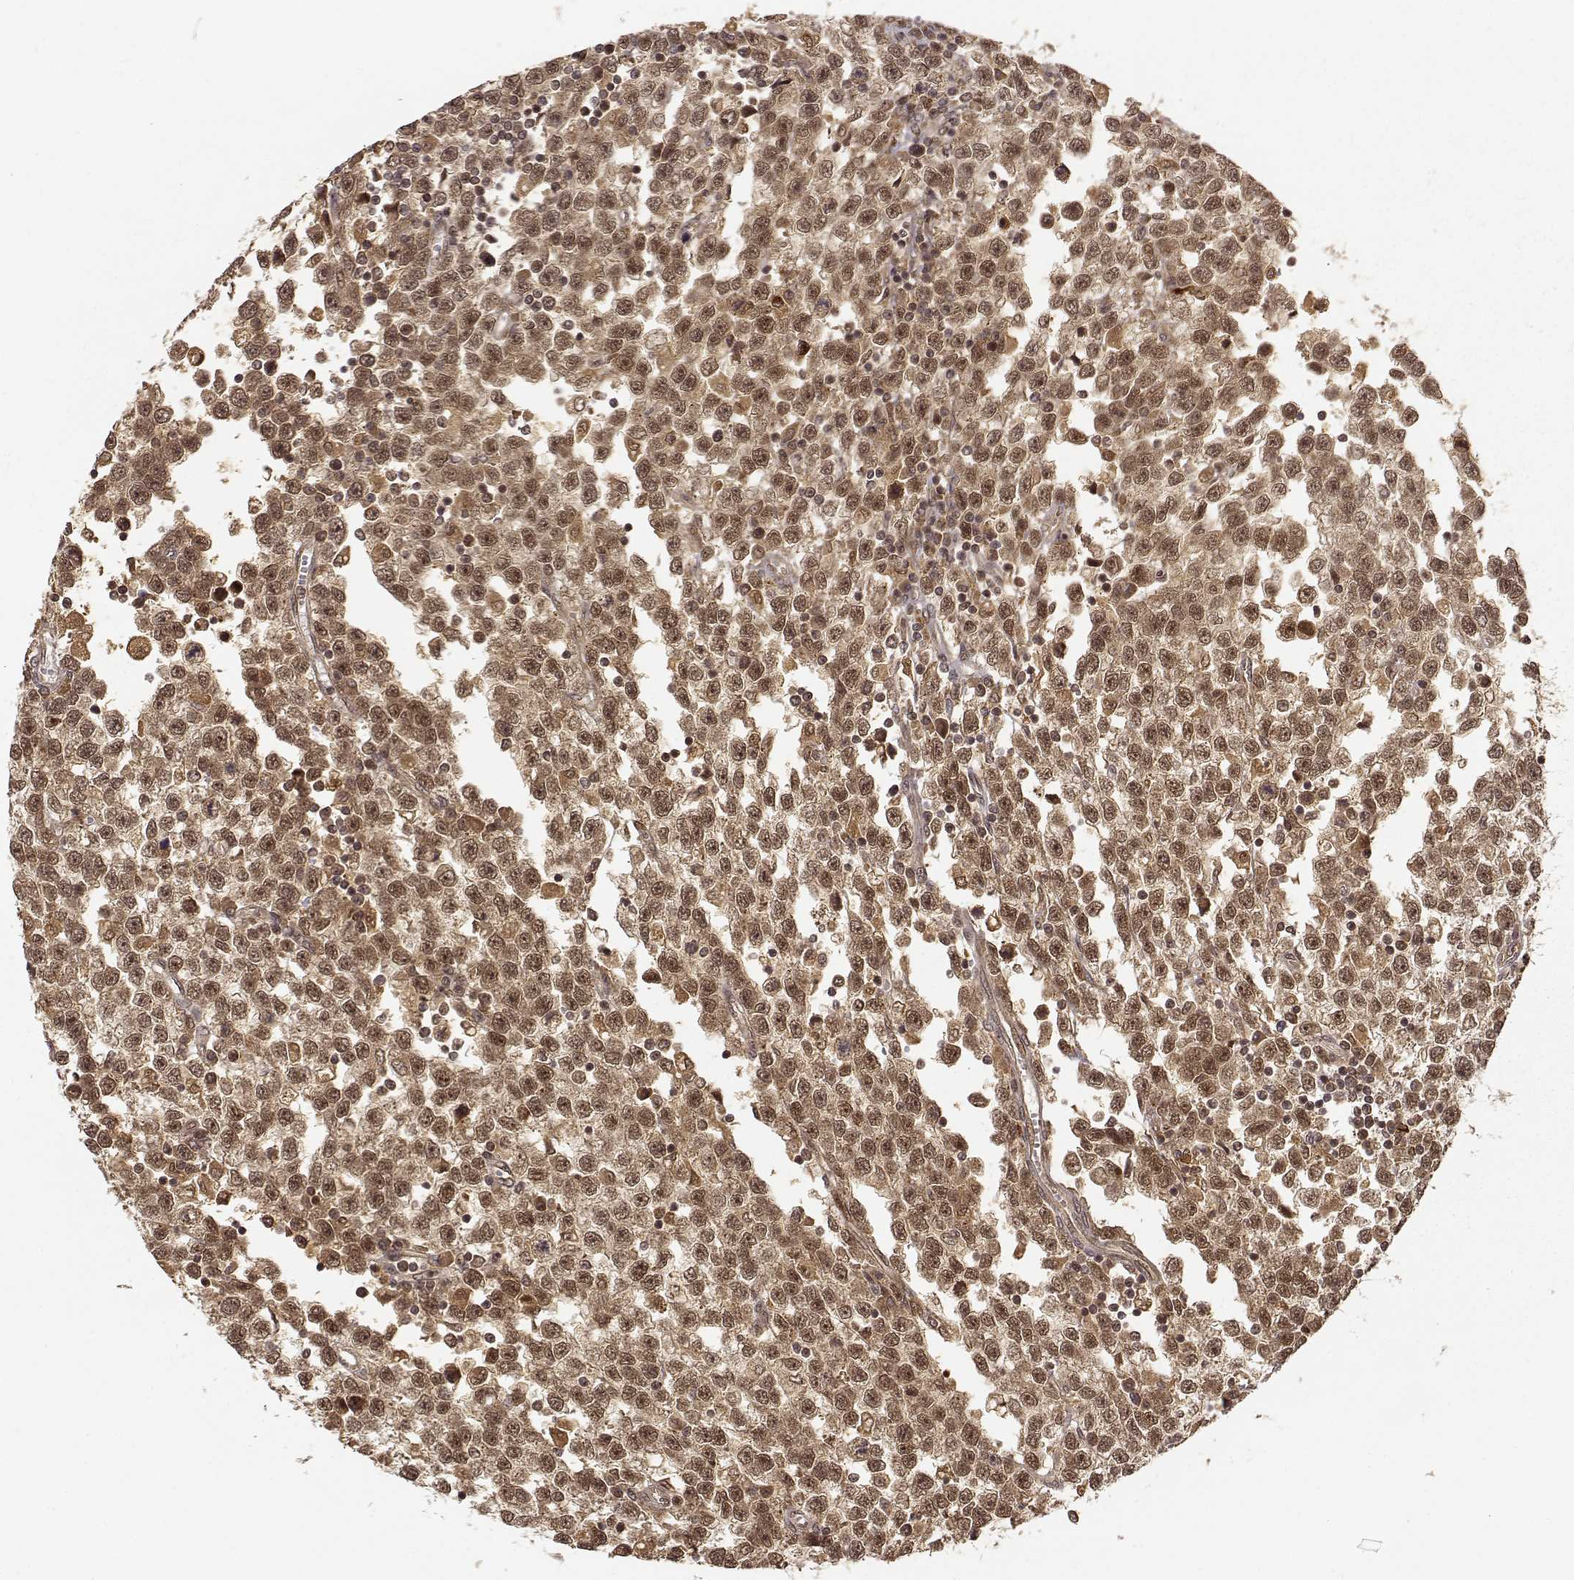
{"staining": {"intensity": "moderate", "quantity": ">75%", "location": "cytoplasmic/membranous,nuclear"}, "tissue": "testis cancer", "cell_type": "Tumor cells", "image_type": "cancer", "snomed": [{"axis": "morphology", "description": "Seminoma, NOS"}, {"axis": "topography", "description": "Testis"}], "caption": "Testis seminoma stained with DAB immunohistochemistry (IHC) demonstrates medium levels of moderate cytoplasmic/membranous and nuclear staining in about >75% of tumor cells.", "gene": "MAEA", "patient": {"sex": "male", "age": 34}}